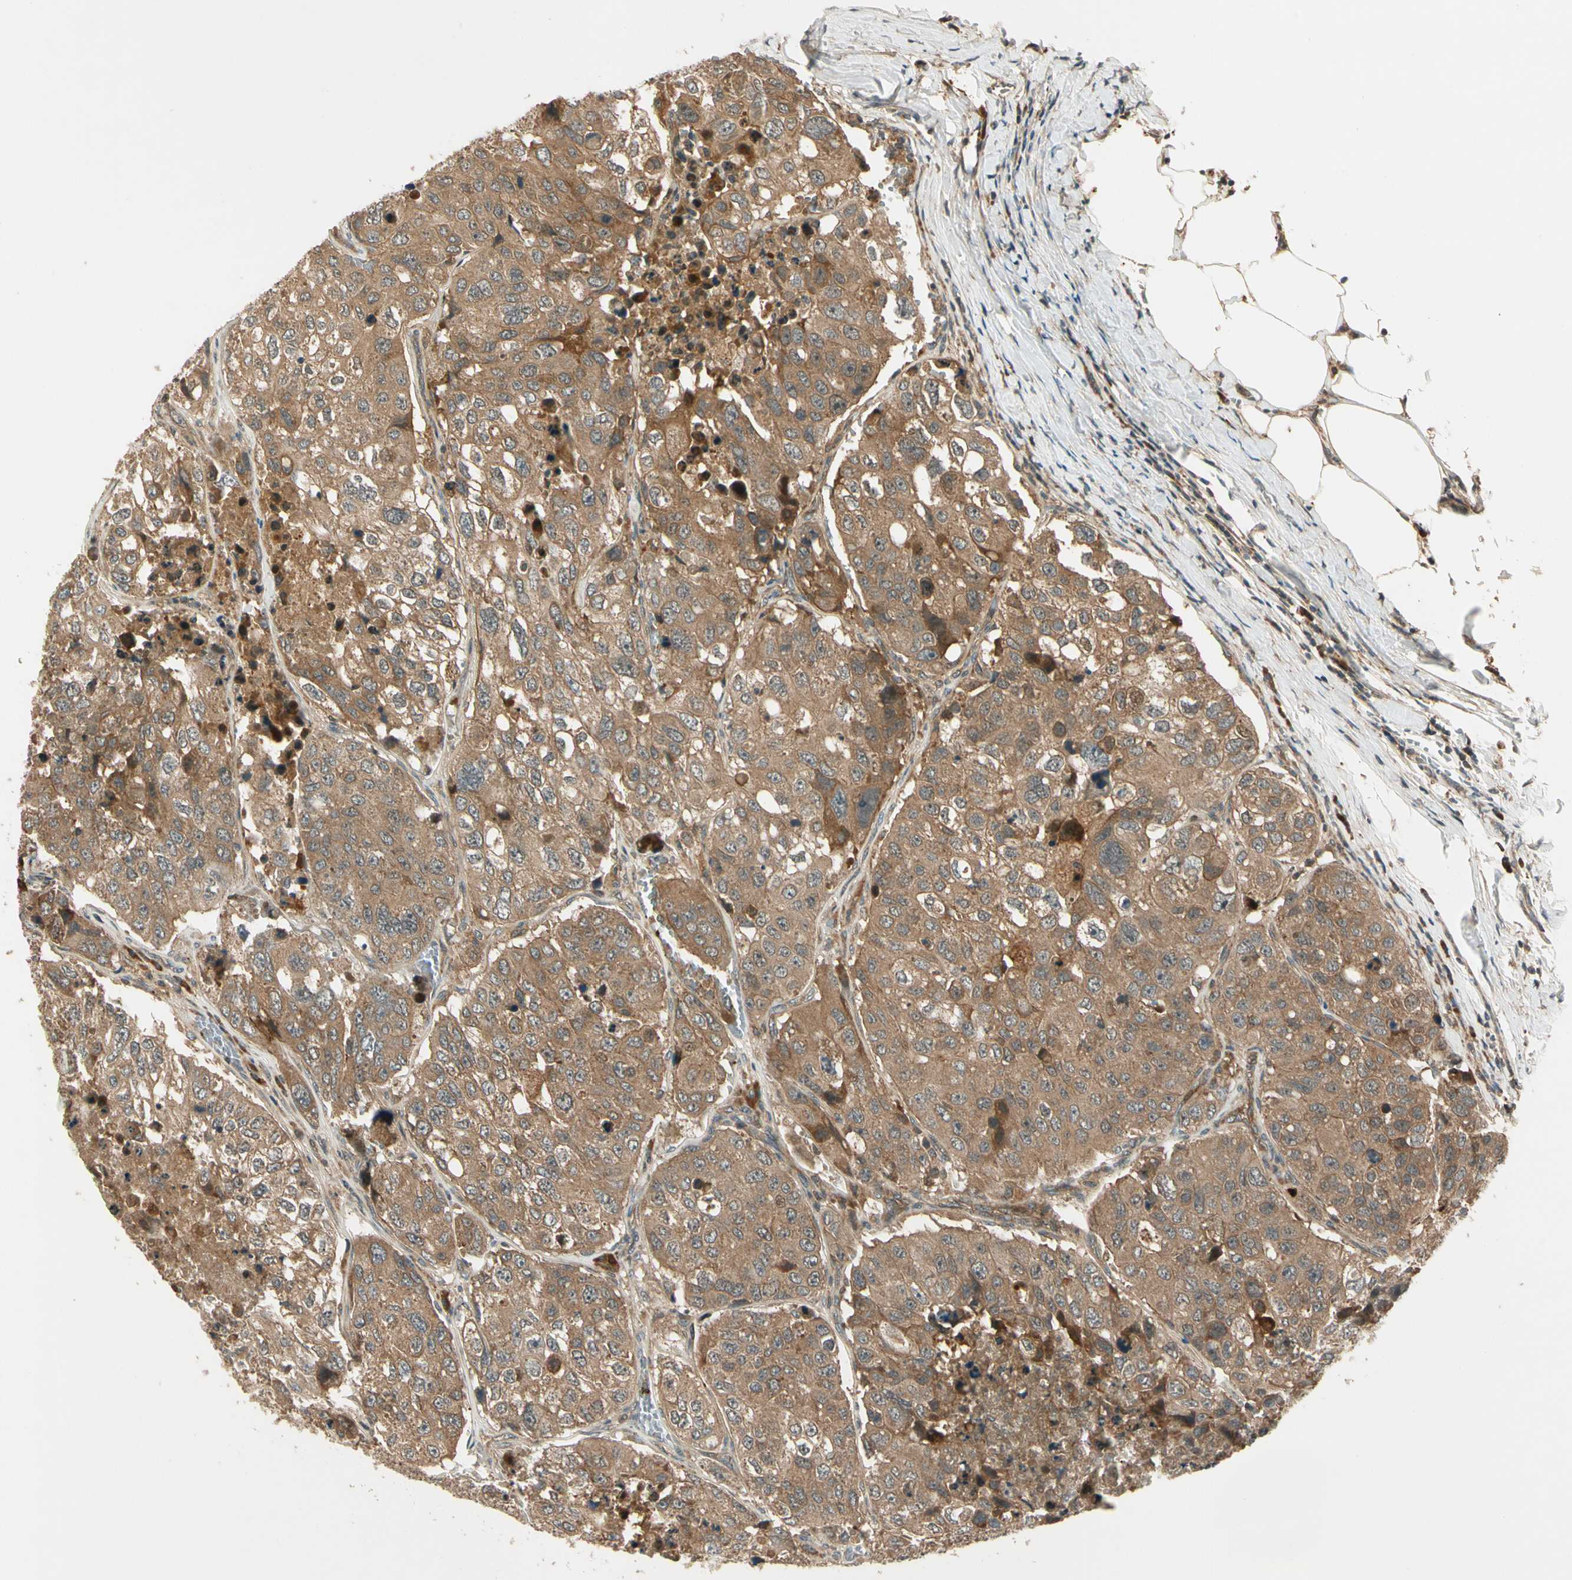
{"staining": {"intensity": "moderate", "quantity": ">75%", "location": "cytoplasmic/membranous"}, "tissue": "urothelial cancer", "cell_type": "Tumor cells", "image_type": "cancer", "snomed": [{"axis": "morphology", "description": "Urothelial carcinoma, High grade"}, {"axis": "topography", "description": "Lymph node"}, {"axis": "topography", "description": "Urinary bladder"}], "caption": "This histopathology image shows immunohistochemistry (IHC) staining of human high-grade urothelial carcinoma, with medium moderate cytoplasmic/membranous expression in about >75% of tumor cells.", "gene": "ACVR1C", "patient": {"sex": "male", "age": 51}}